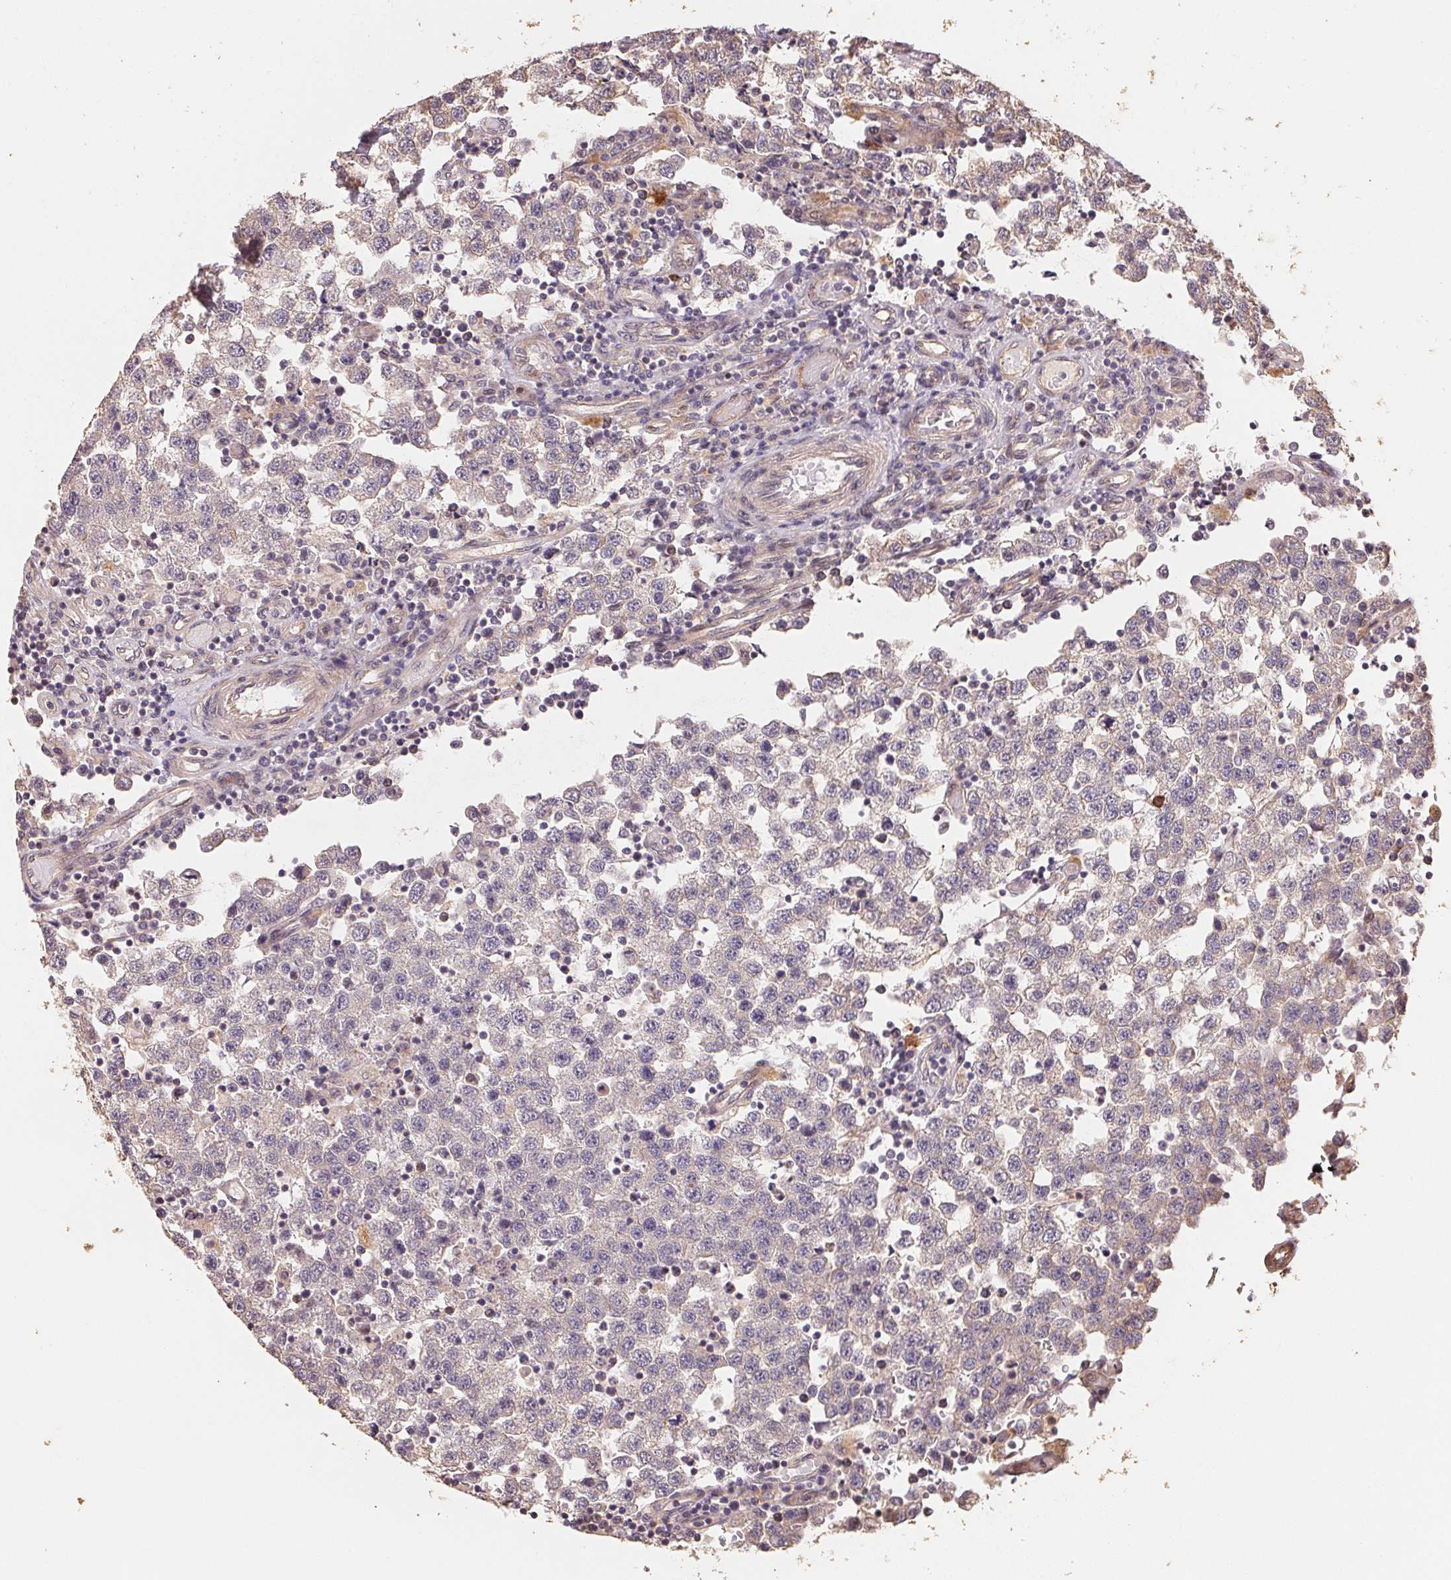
{"staining": {"intensity": "weak", "quantity": "<25%", "location": "cytoplasmic/membranous"}, "tissue": "testis cancer", "cell_type": "Tumor cells", "image_type": "cancer", "snomed": [{"axis": "morphology", "description": "Seminoma, NOS"}, {"axis": "topography", "description": "Testis"}], "caption": "DAB immunohistochemical staining of human testis cancer reveals no significant expression in tumor cells.", "gene": "TMEM222", "patient": {"sex": "male", "age": 34}}